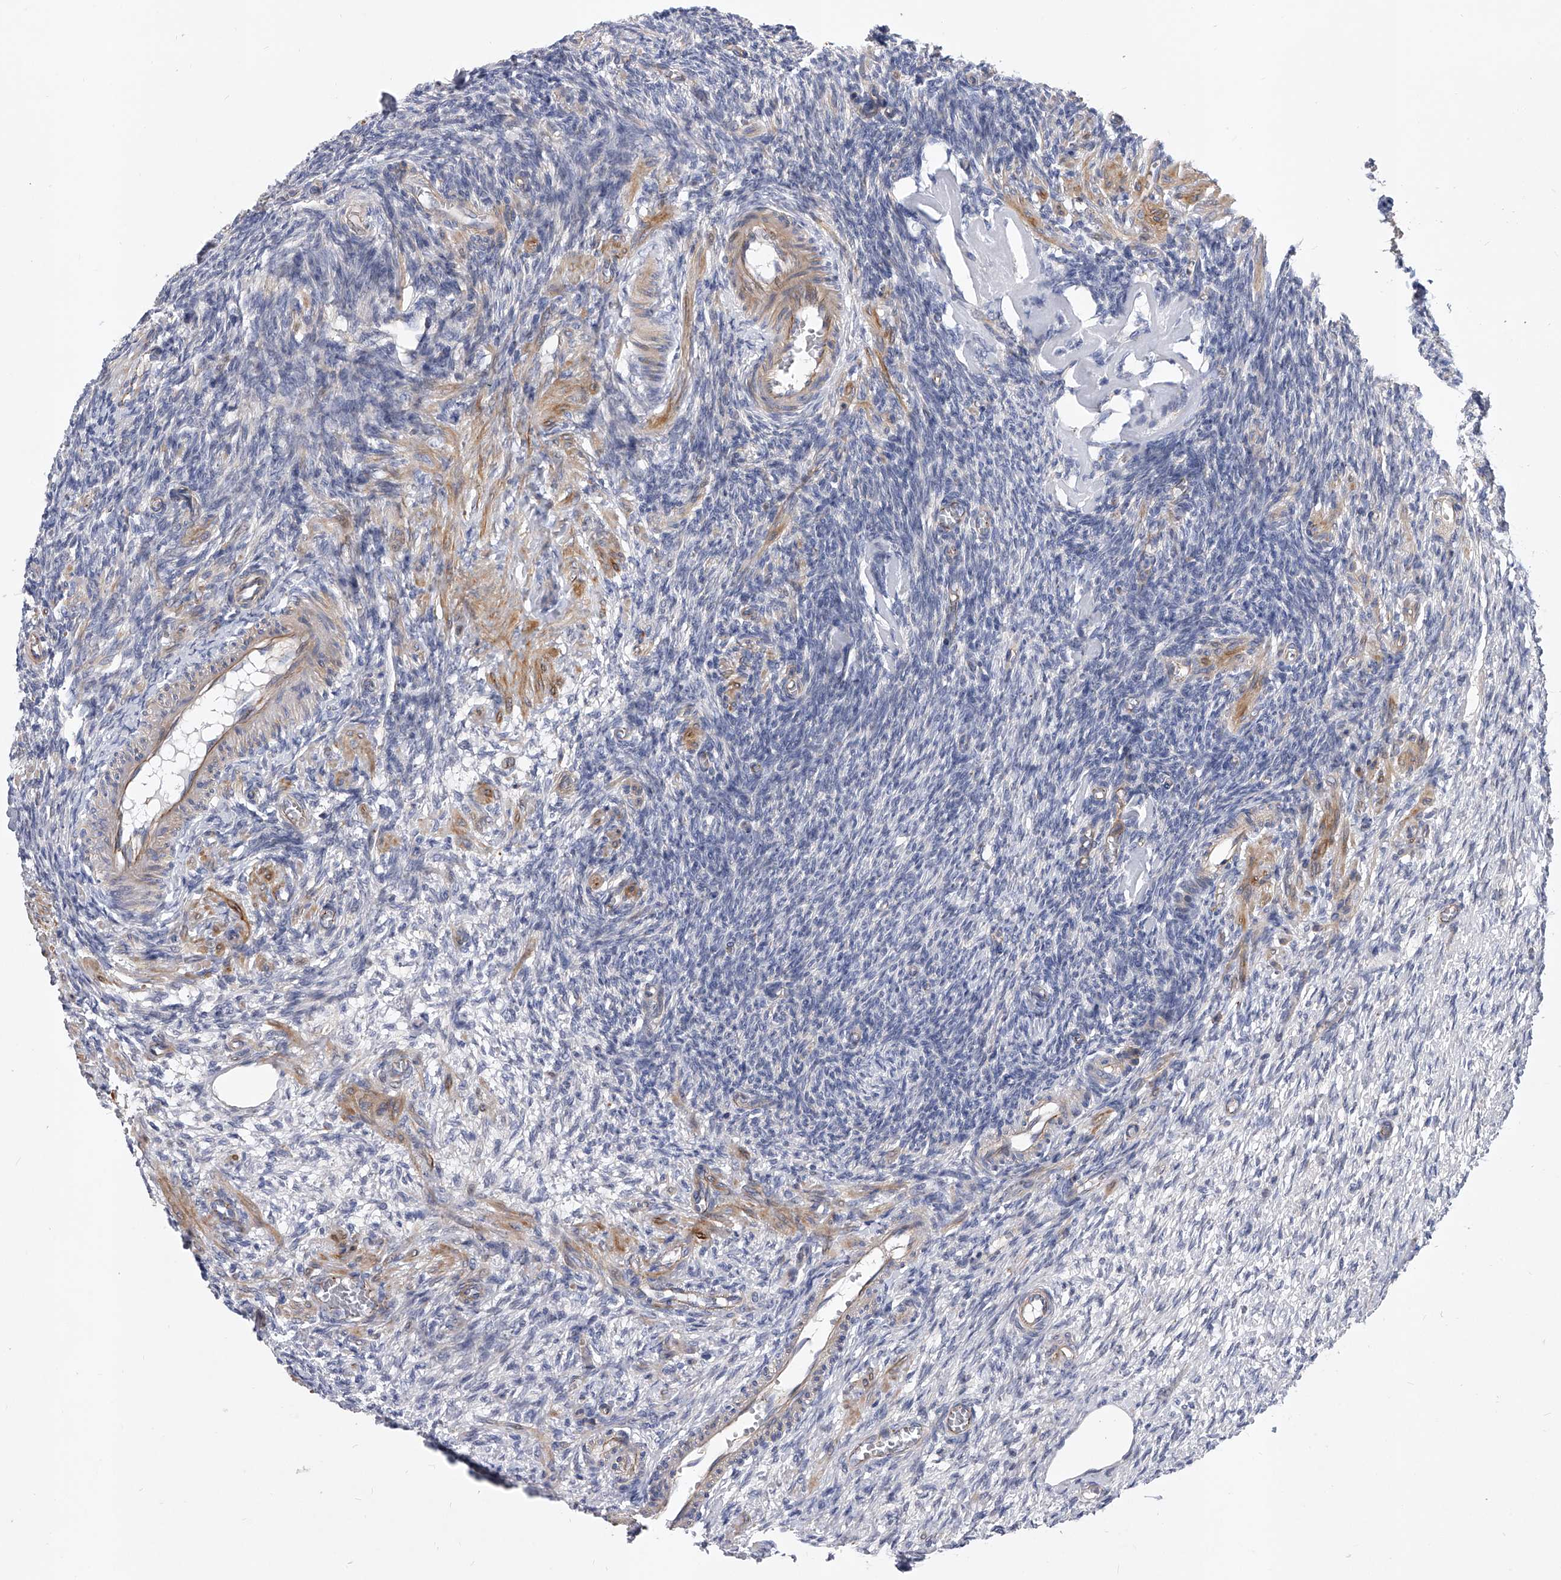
{"staining": {"intensity": "negative", "quantity": "none", "location": "none"}, "tissue": "ovary", "cell_type": "Follicle cells", "image_type": "normal", "snomed": [{"axis": "morphology", "description": "Normal tissue, NOS"}, {"axis": "topography", "description": "Ovary"}], "caption": "This is an IHC photomicrograph of benign human ovary. There is no expression in follicle cells.", "gene": "ENSG00000250424", "patient": {"sex": "female", "age": 27}}